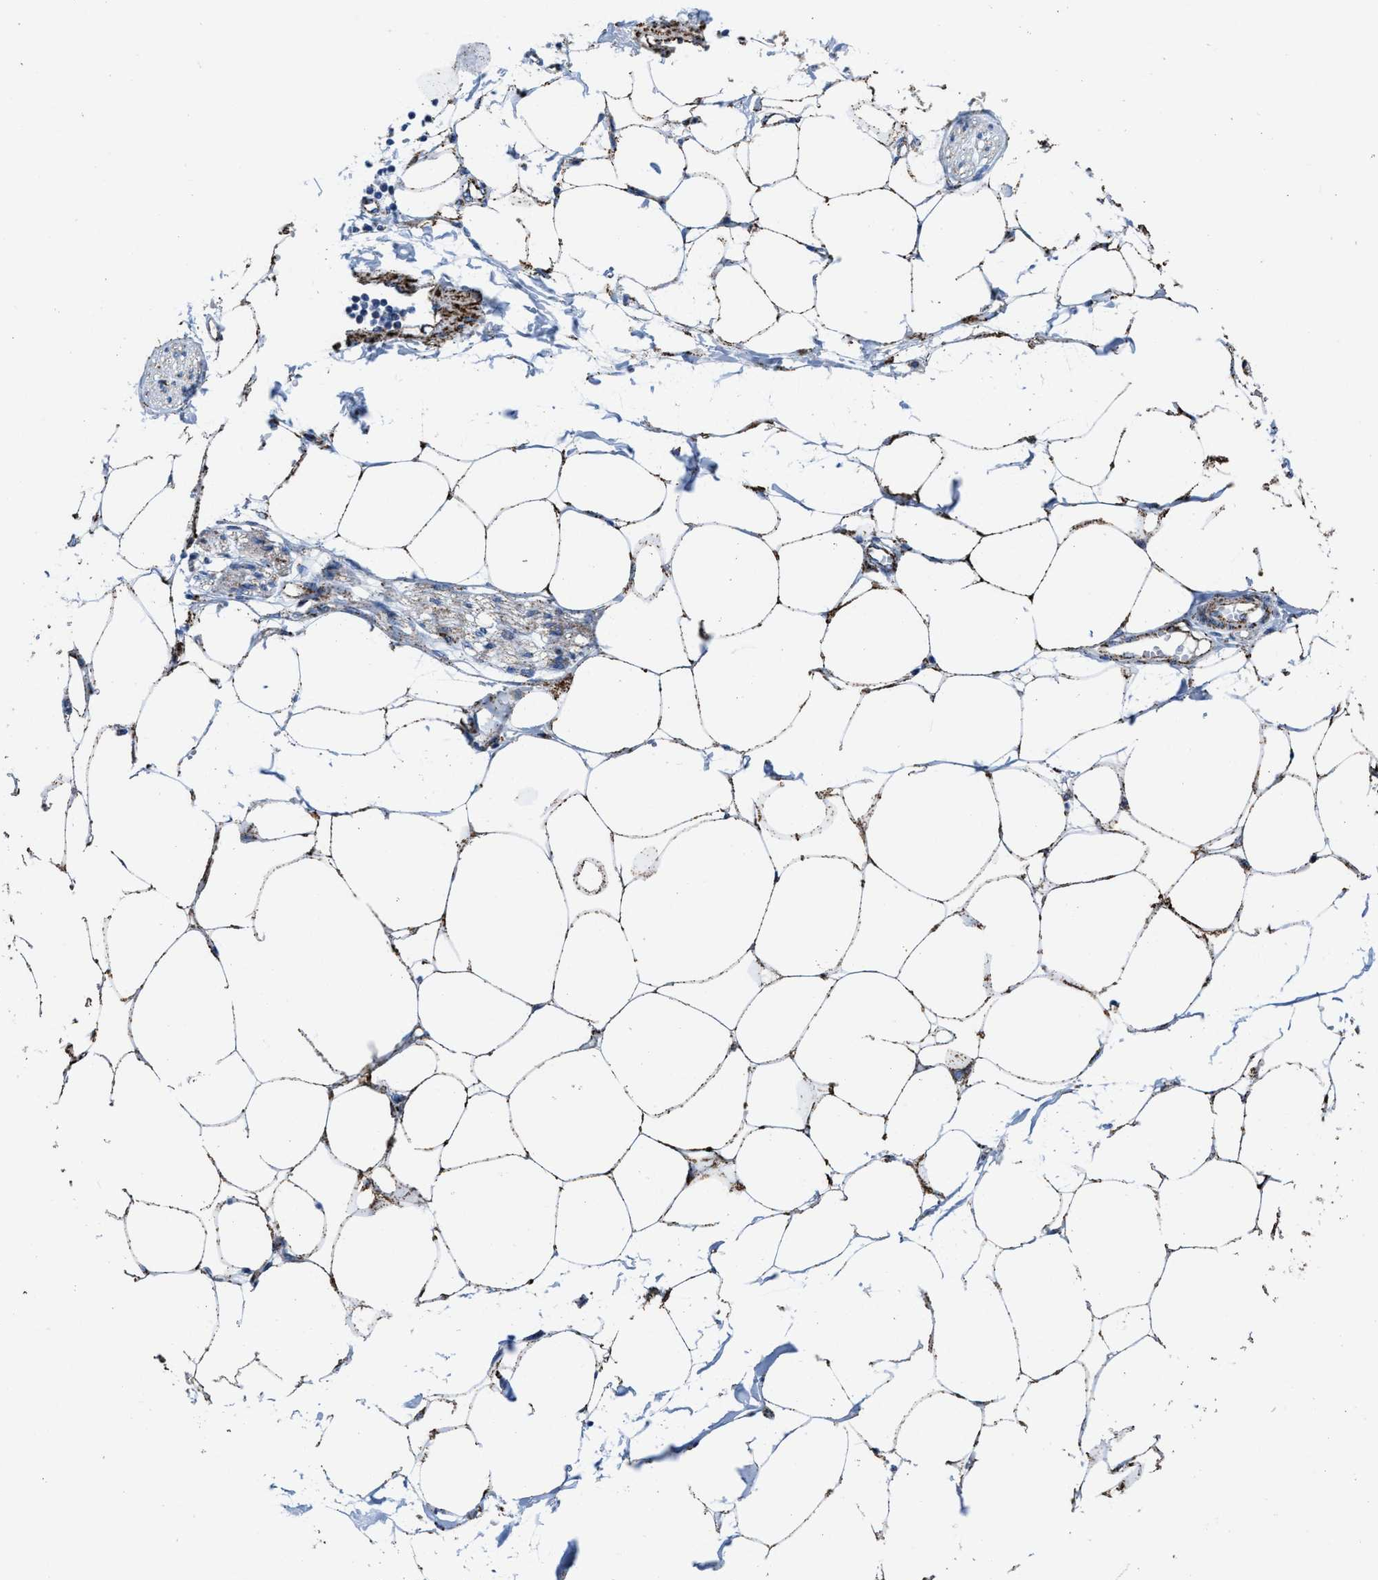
{"staining": {"intensity": "strong", "quantity": ">75%", "location": "cytoplasmic/membranous"}, "tissue": "adipose tissue", "cell_type": "Adipocytes", "image_type": "normal", "snomed": [{"axis": "morphology", "description": "Normal tissue, NOS"}, {"axis": "morphology", "description": "Adenocarcinoma, NOS"}, {"axis": "topography", "description": "Colon"}, {"axis": "topography", "description": "Peripheral nerve tissue"}], "caption": "Immunohistochemistry photomicrograph of normal adipose tissue stained for a protein (brown), which exhibits high levels of strong cytoplasmic/membranous staining in approximately >75% of adipocytes.", "gene": "ALDH1B1", "patient": {"sex": "male", "age": 14}}